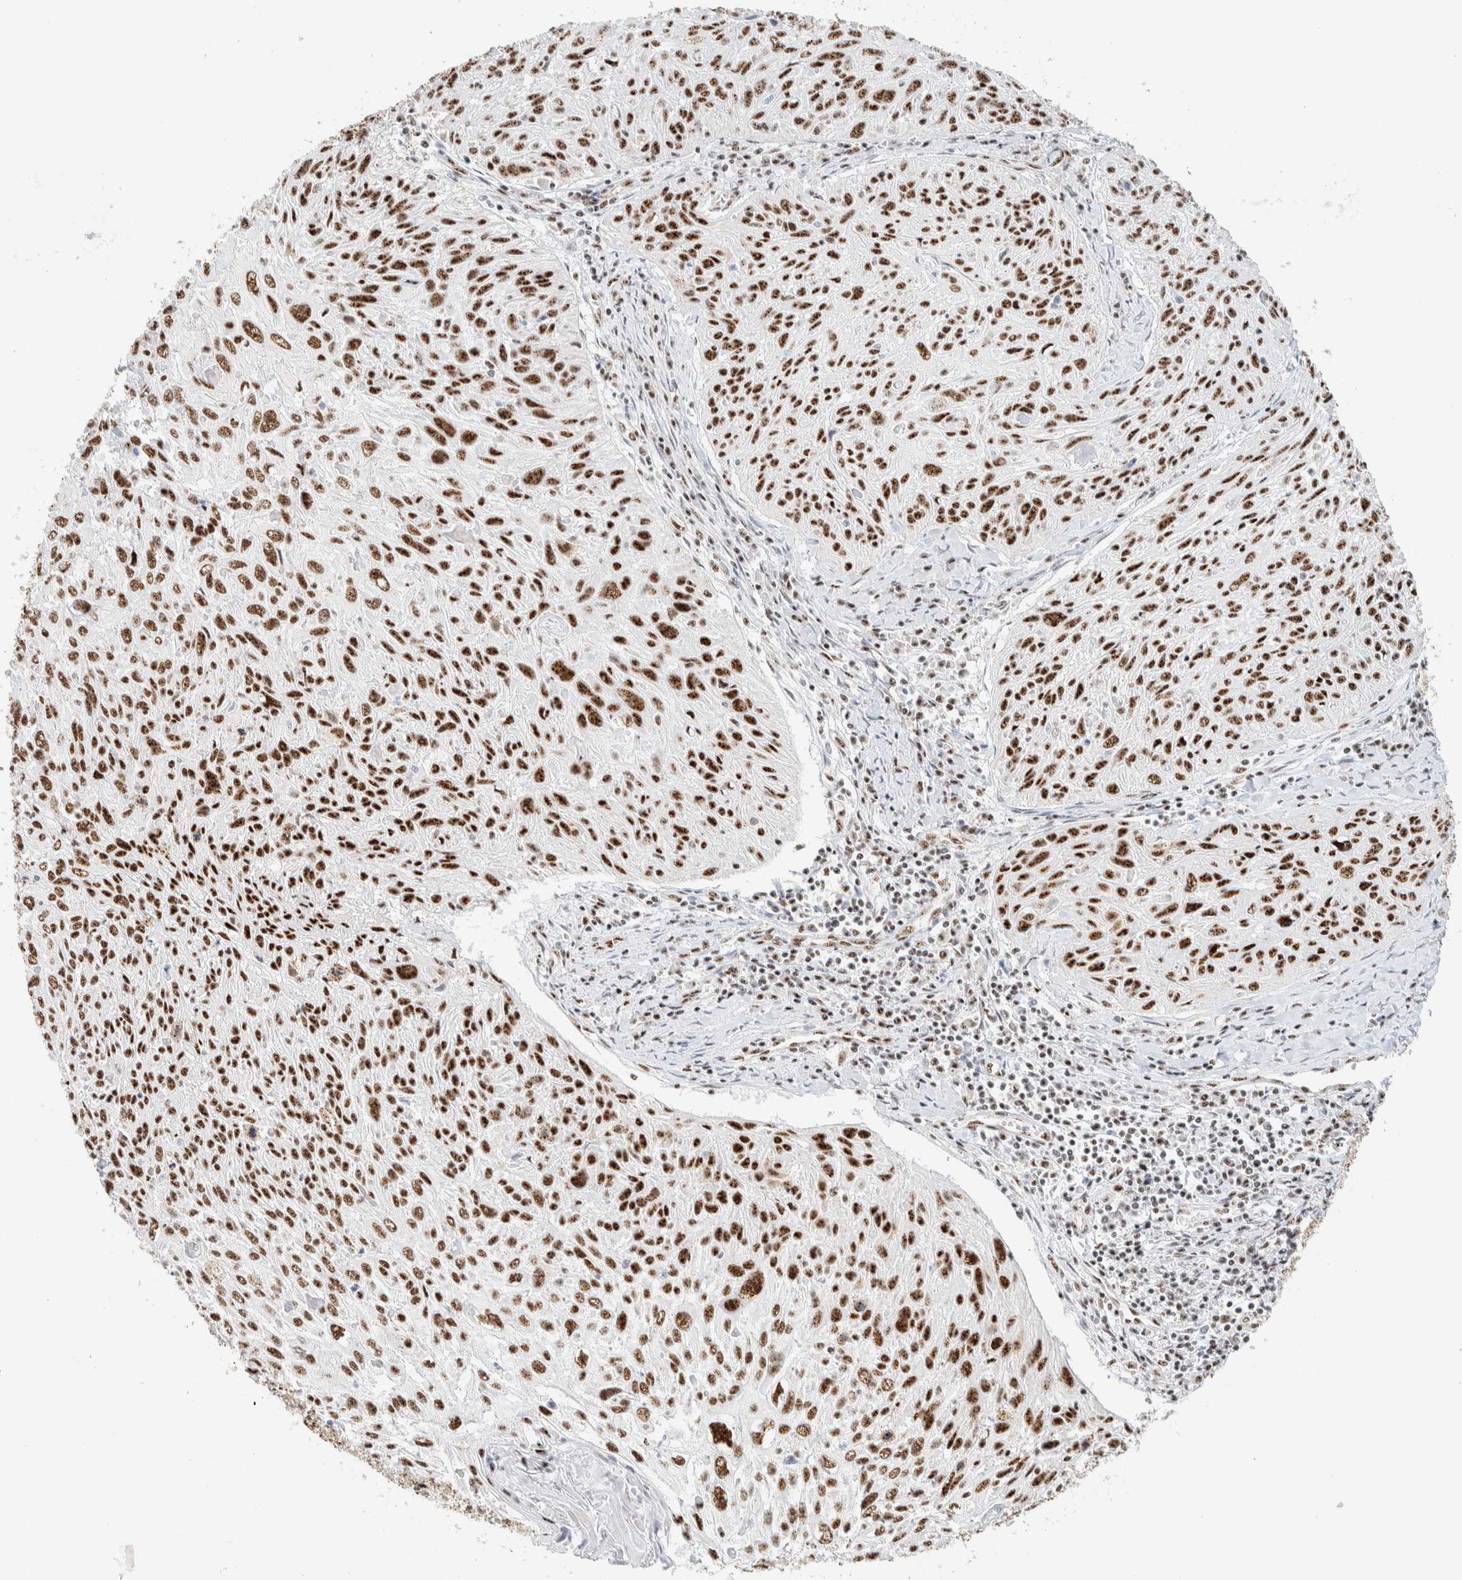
{"staining": {"intensity": "strong", "quantity": ">75%", "location": "nuclear"}, "tissue": "cervical cancer", "cell_type": "Tumor cells", "image_type": "cancer", "snomed": [{"axis": "morphology", "description": "Squamous cell carcinoma, NOS"}, {"axis": "topography", "description": "Cervix"}], "caption": "There is high levels of strong nuclear expression in tumor cells of cervical squamous cell carcinoma, as demonstrated by immunohistochemical staining (brown color).", "gene": "SON", "patient": {"sex": "female", "age": 51}}